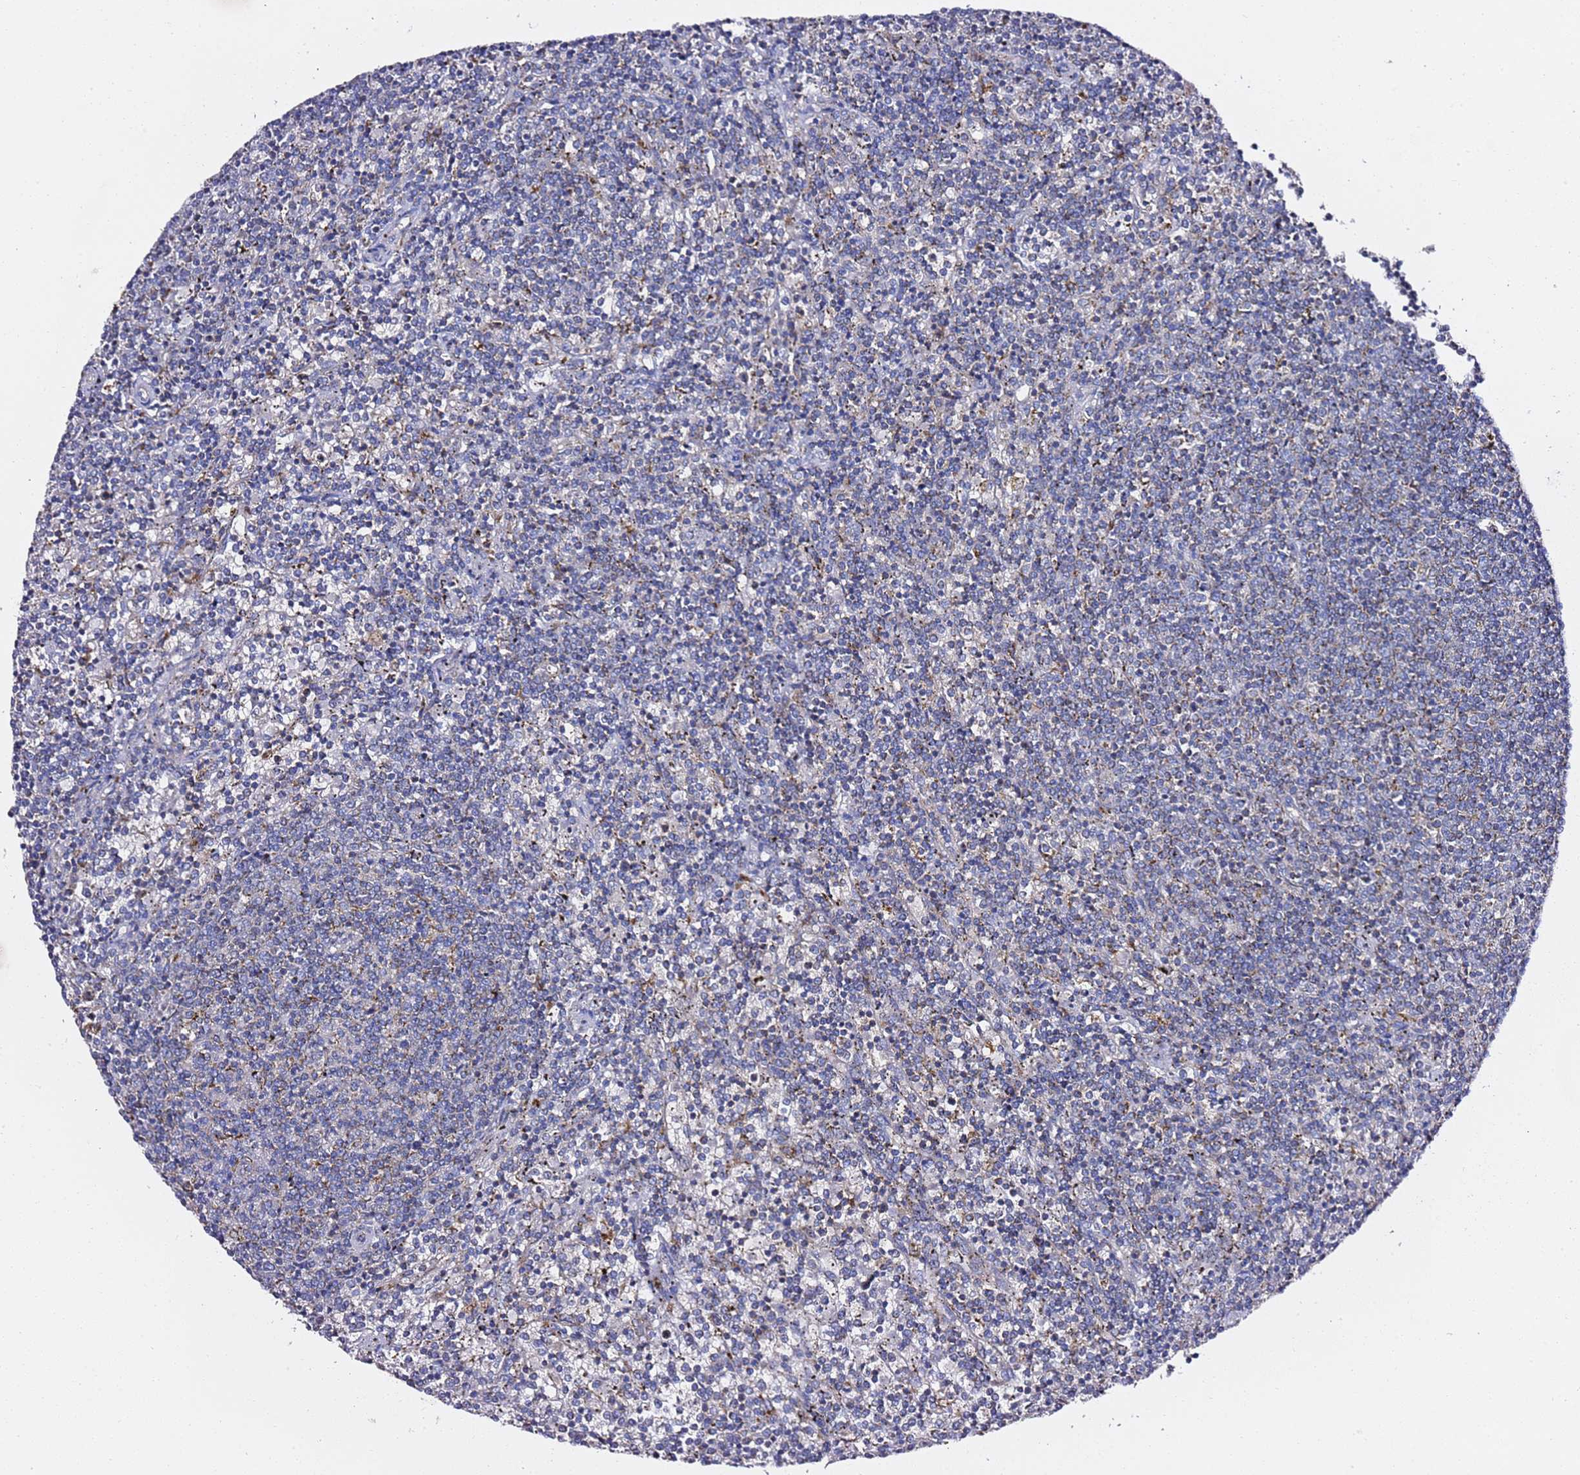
{"staining": {"intensity": "negative", "quantity": "none", "location": "none"}, "tissue": "lymphoma", "cell_type": "Tumor cells", "image_type": "cancer", "snomed": [{"axis": "morphology", "description": "Malignant lymphoma, non-Hodgkin's type, Low grade"}, {"axis": "topography", "description": "Spleen"}], "caption": "There is no significant positivity in tumor cells of low-grade malignant lymphoma, non-Hodgkin's type.", "gene": "C19orf12", "patient": {"sex": "female", "age": 50}}